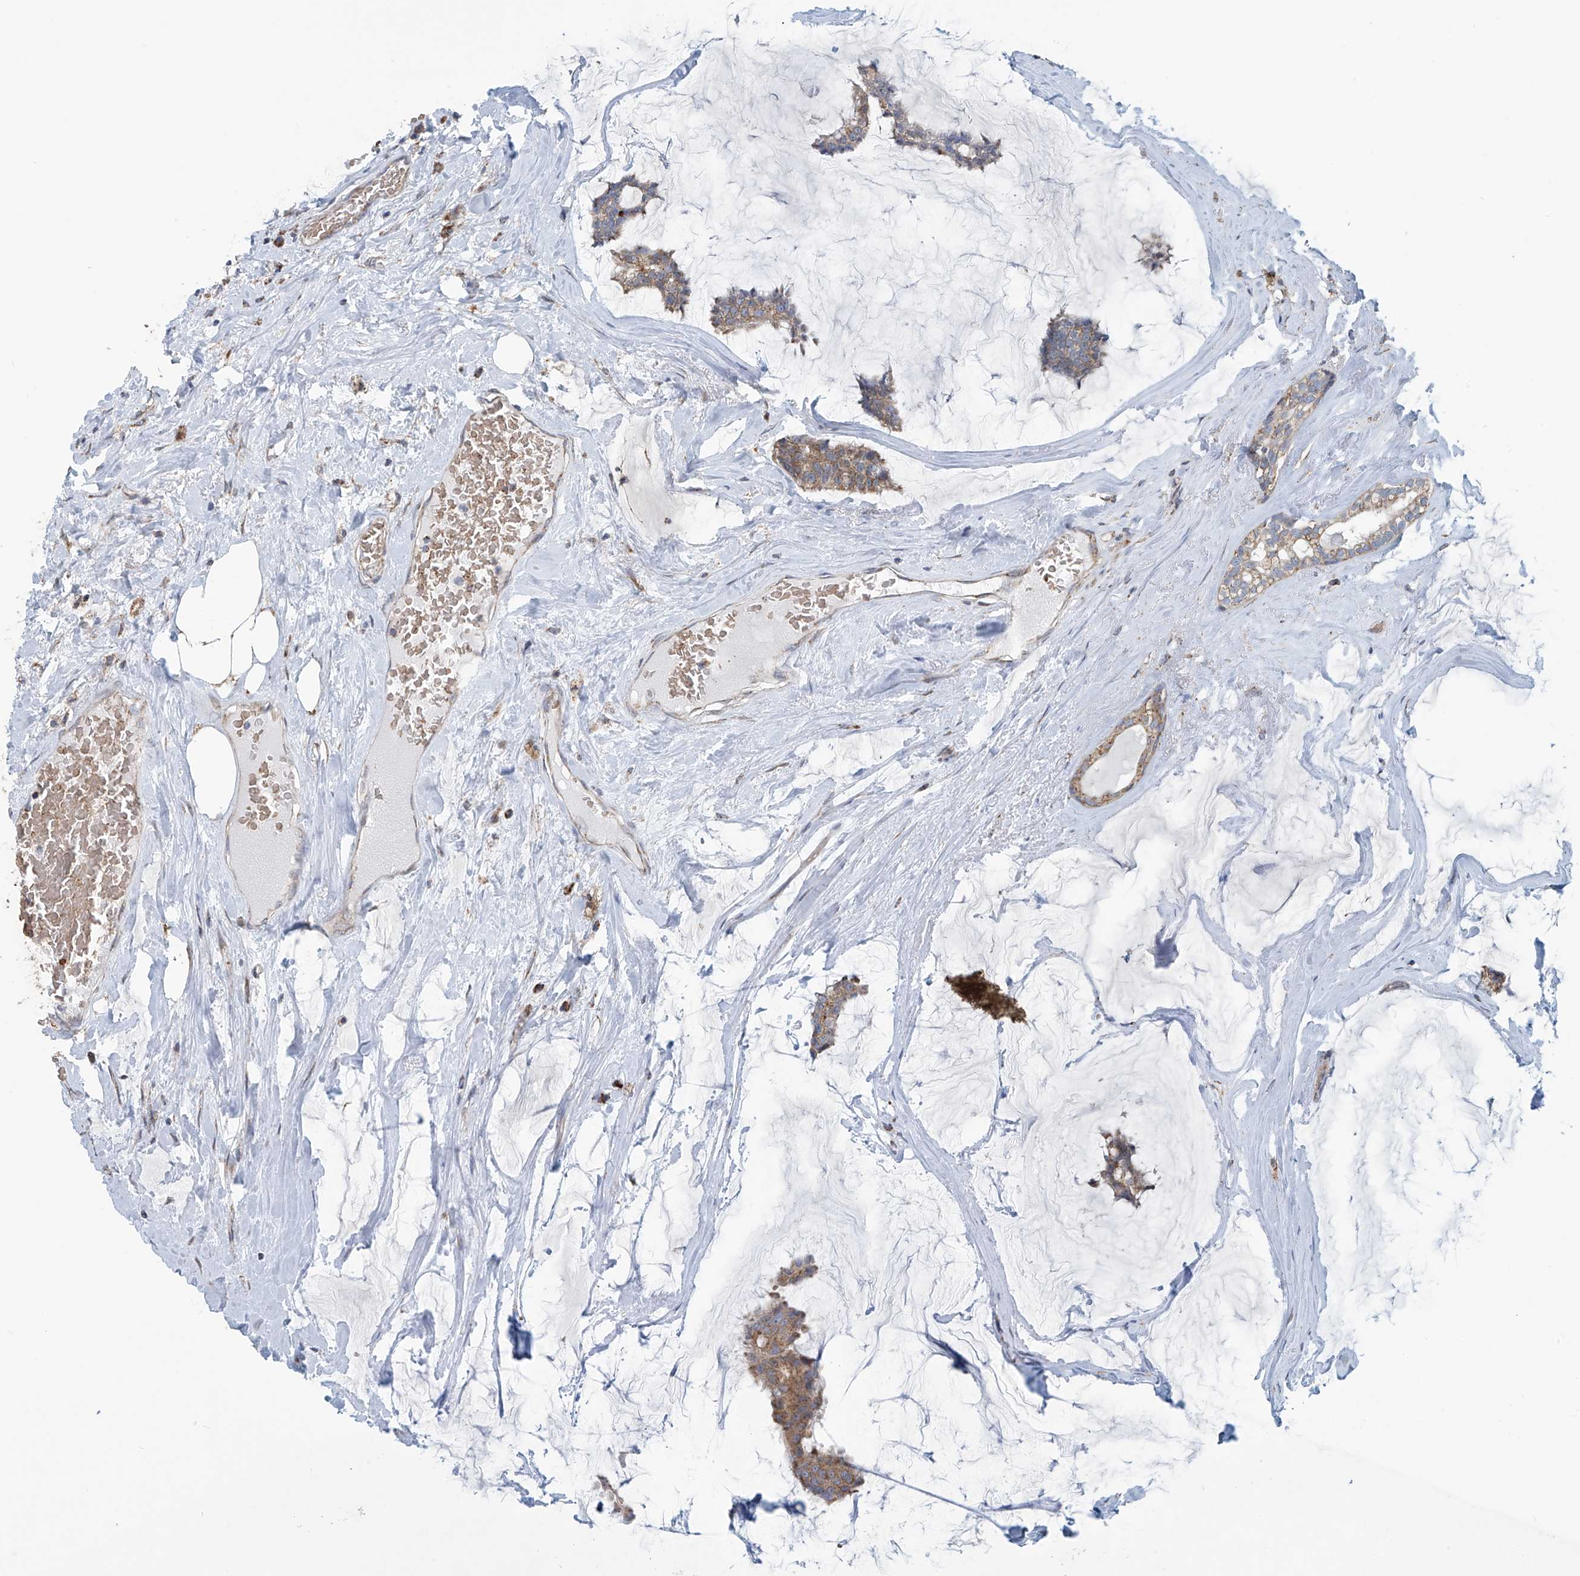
{"staining": {"intensity": "moderate", "quantity": ">75%", "location": "cytoplasmic/membranous"}, "tissue": "breast cancer", "cell_type": "Tumor cells", "image_type": "cancer", "snomed": [{"axis": "morphology", "description": "Duct carcinoma"}, {"axis": "topography", "description": "Breast"}], "caption": "Protein staining exhibits moderate cytoplasmic/membranous positivity in approximately >75% of tumor cells in breast cancer.", "gene": "COMMD1", "patient": {"sex": "female", "age": 93}}